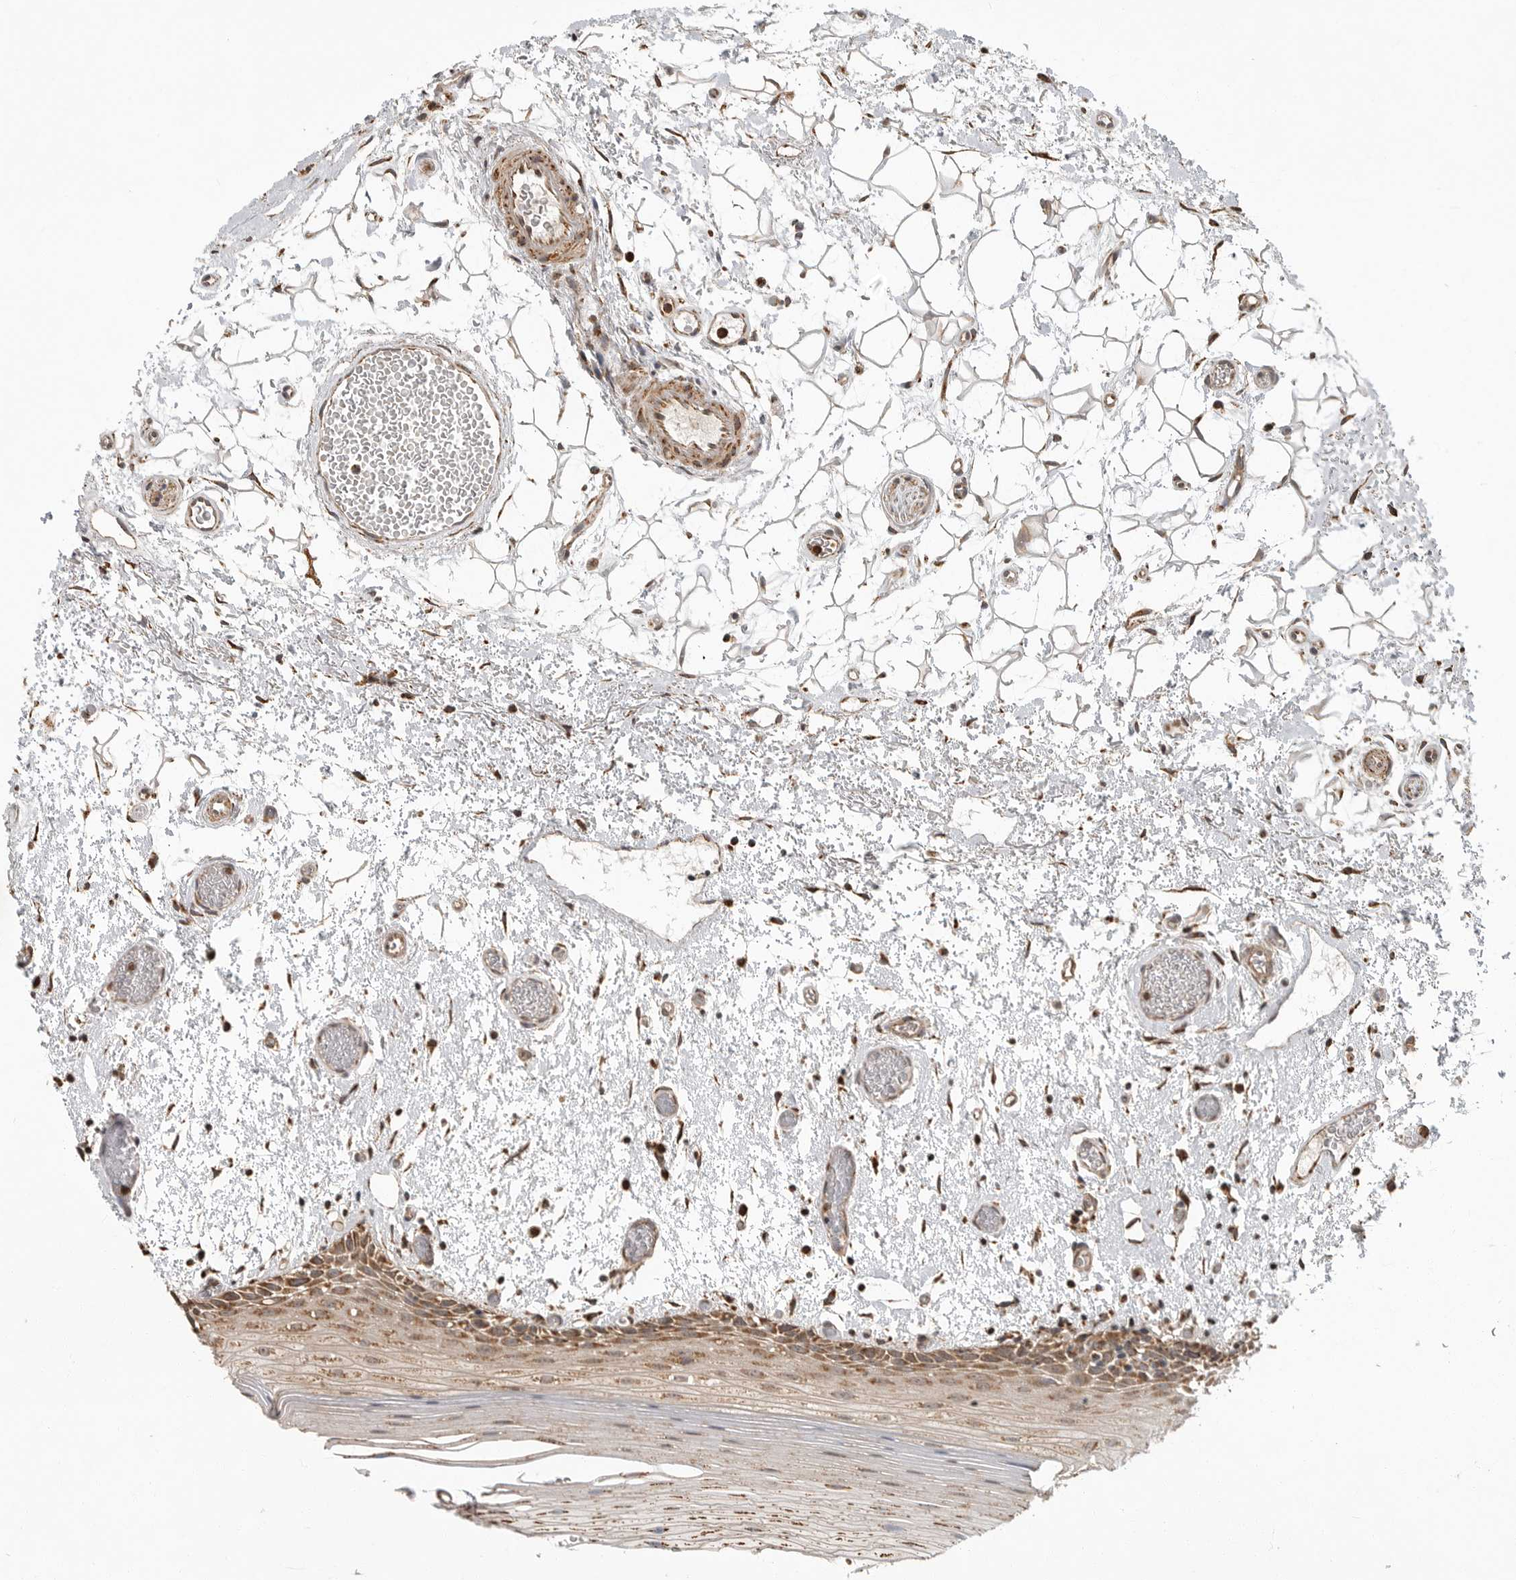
{"staining": {"intensity": "moderate", "quantity": ">75%", "location": "cytoplasmic/membranous"}, "tissue": "oral mucosa", "cell_type": "Squamous epithelial cells", "image_type": "normal", "snomed": [{"axis": "morphology", "description": "Normal tissue, NOS"}, {"axis": "topography", "description": "Oral tissue"}], "caption": "The photomicrograph shows staining of benign oral mucosa, revealing moderate cytoplasmic/membranous protein expression (brown color) within squamous epithelial cells. Using DAB (3,3'-diaminobenzidine) (brown) and hematoxylin (blue) stains, captured at high magnification using brightfield microscopy.", "gene": "GCNT2", "patient": {"sex": "male", "age": 52}}